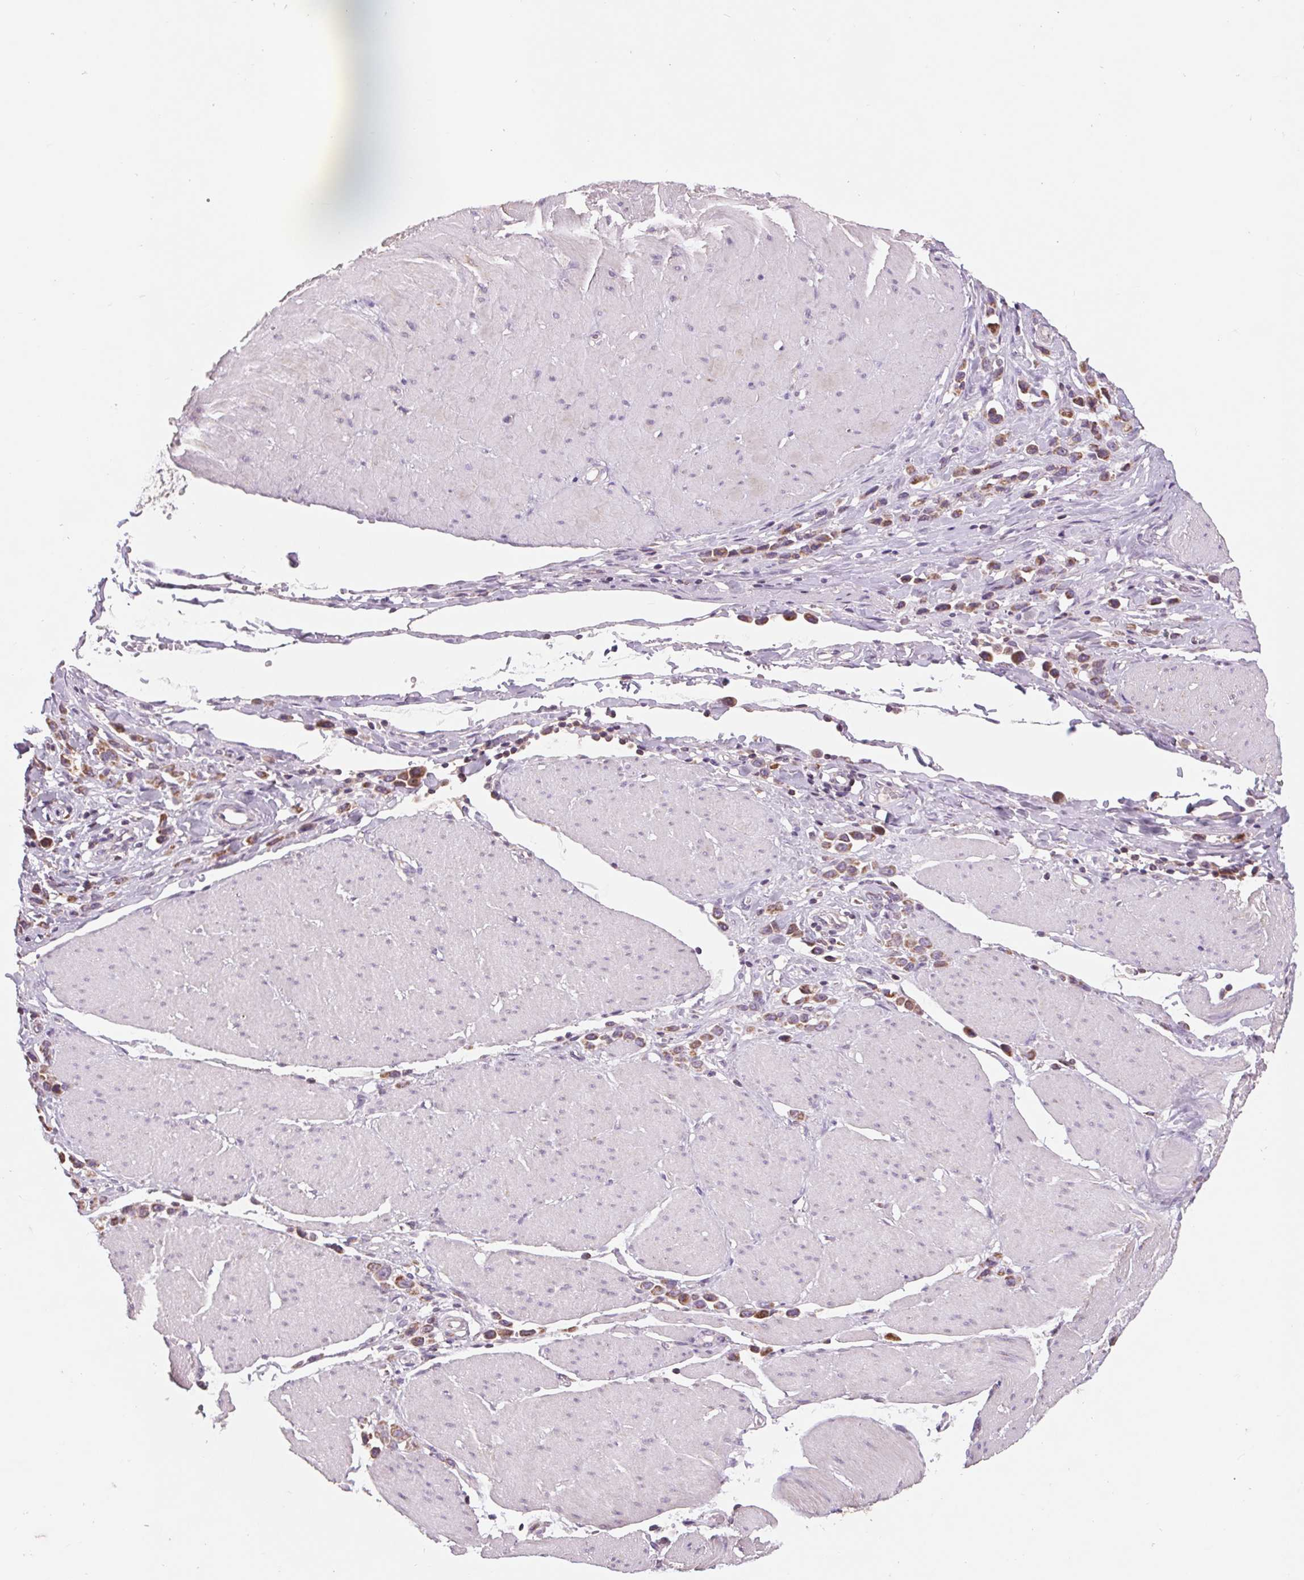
{"staining": {"intensity": "moderate", "quantity": ">75%", "location": "cytoplasmic/membranous"}, "tissue": "stomach cancer", "cell_type": "Tumor cells", "image_type": "cancer", "snomed": [{"axis": "morphology", "description": "Adenocarcinoma, NOS"}, {"axis": "topography", "description": "Stomach"}], "caption": "Immunohistochemical staining of human stomach cancer demonstrates moderate cytoplasmic/membranous protein staining in approximately >75% of tumor cells. (Stains: DAB (3,3'-diaminobenzidine) in brown, nuclei in blue, Microscopy: brightfield microscopy at high magnification).", "gene": "COX6A1", "patient": {"sex": "male", "age": 47}}